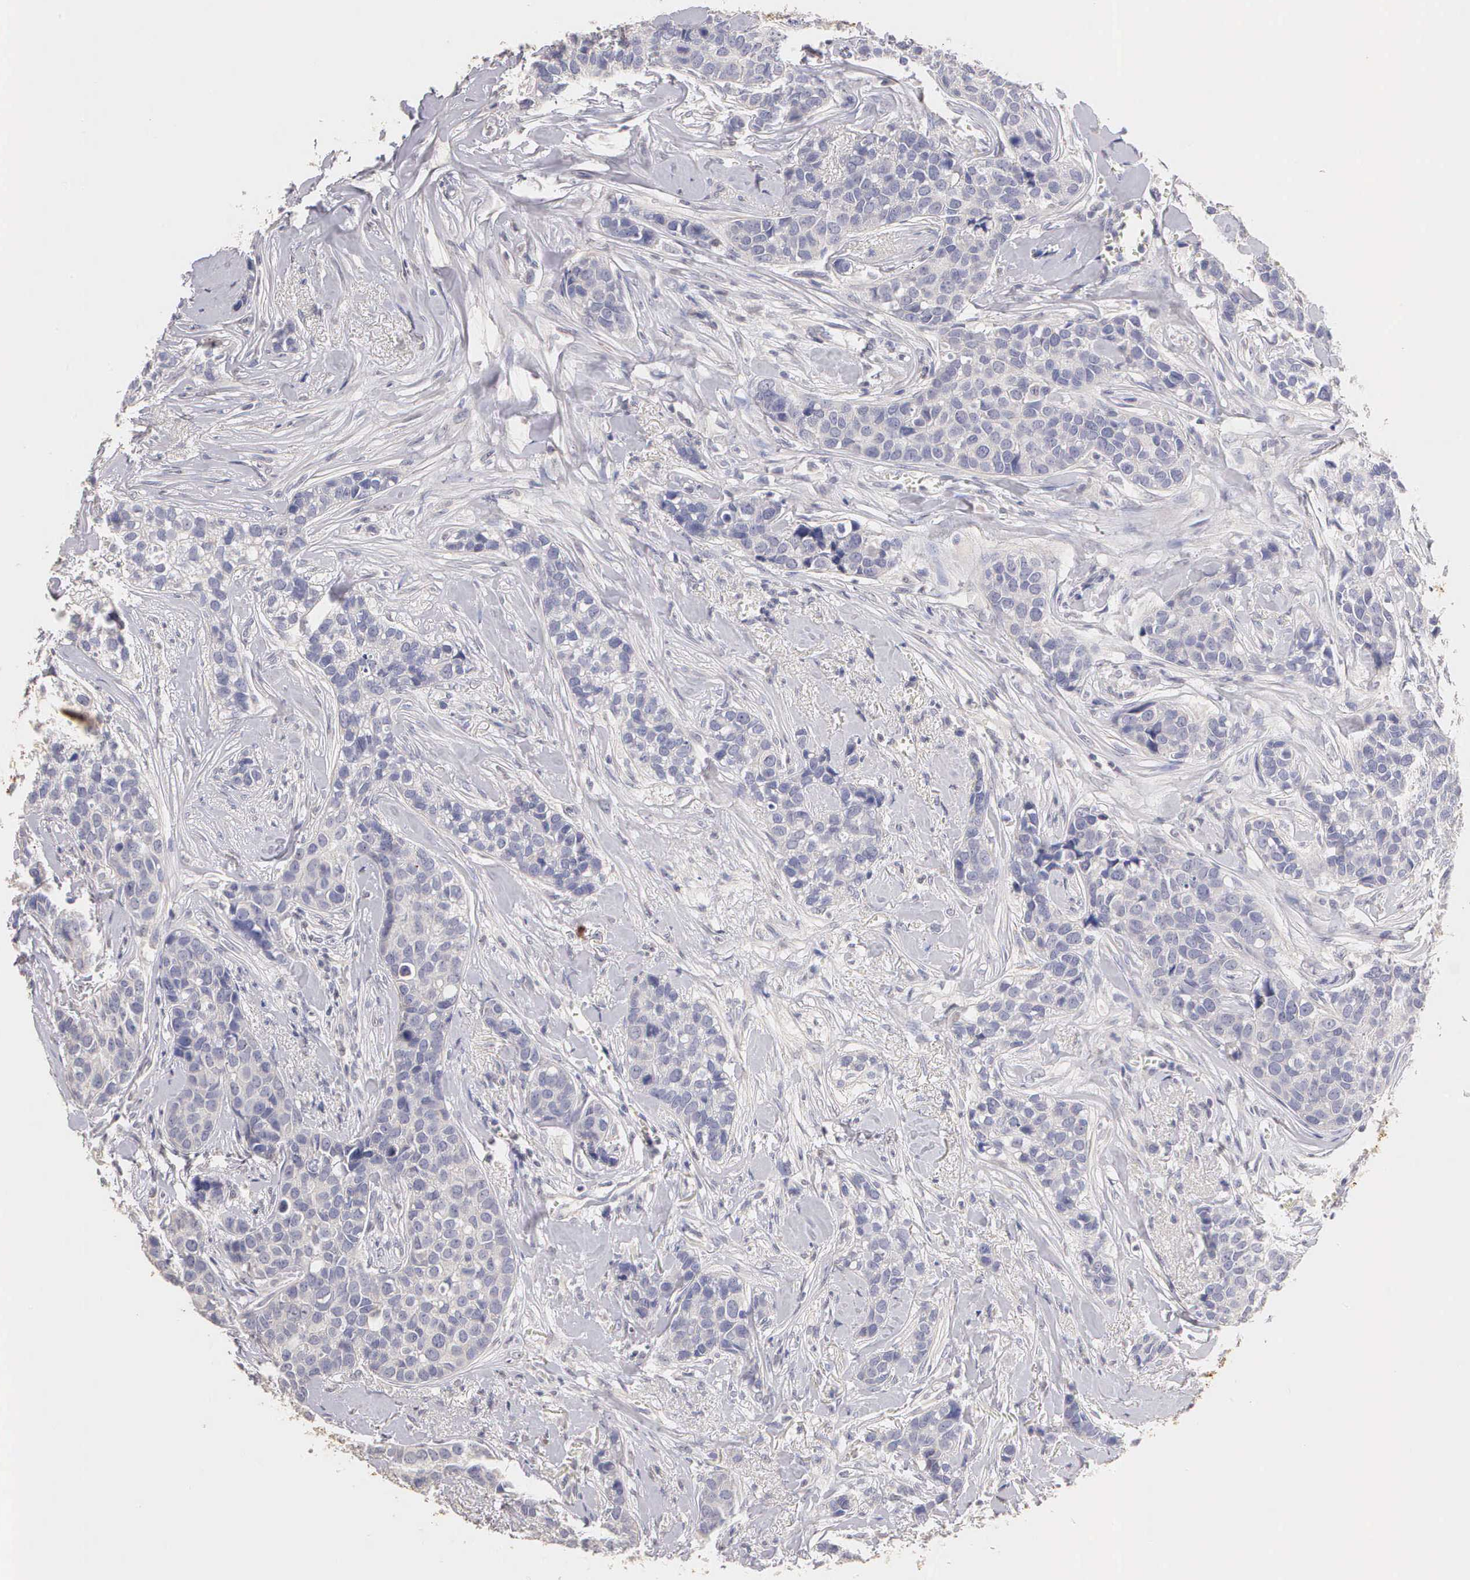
{"staining": {"intensity": "negative", "quantity": "none", "location": "none"}, "tissue": "breast cancer", "cell_type": "Tumor cells", "image_type": "cancer", "snomed": [{"axis": "morphology", "description": "Duct carcinoma"}, {"axis": "topography", "description": "Breast"}], "caption": "DAB immunohistochemical staining of human breast invasive ductal carcinoma displays no significant expression in tumor cells.", "gene": "ESR1", "patient": {"sex": "female", "age": 91}}